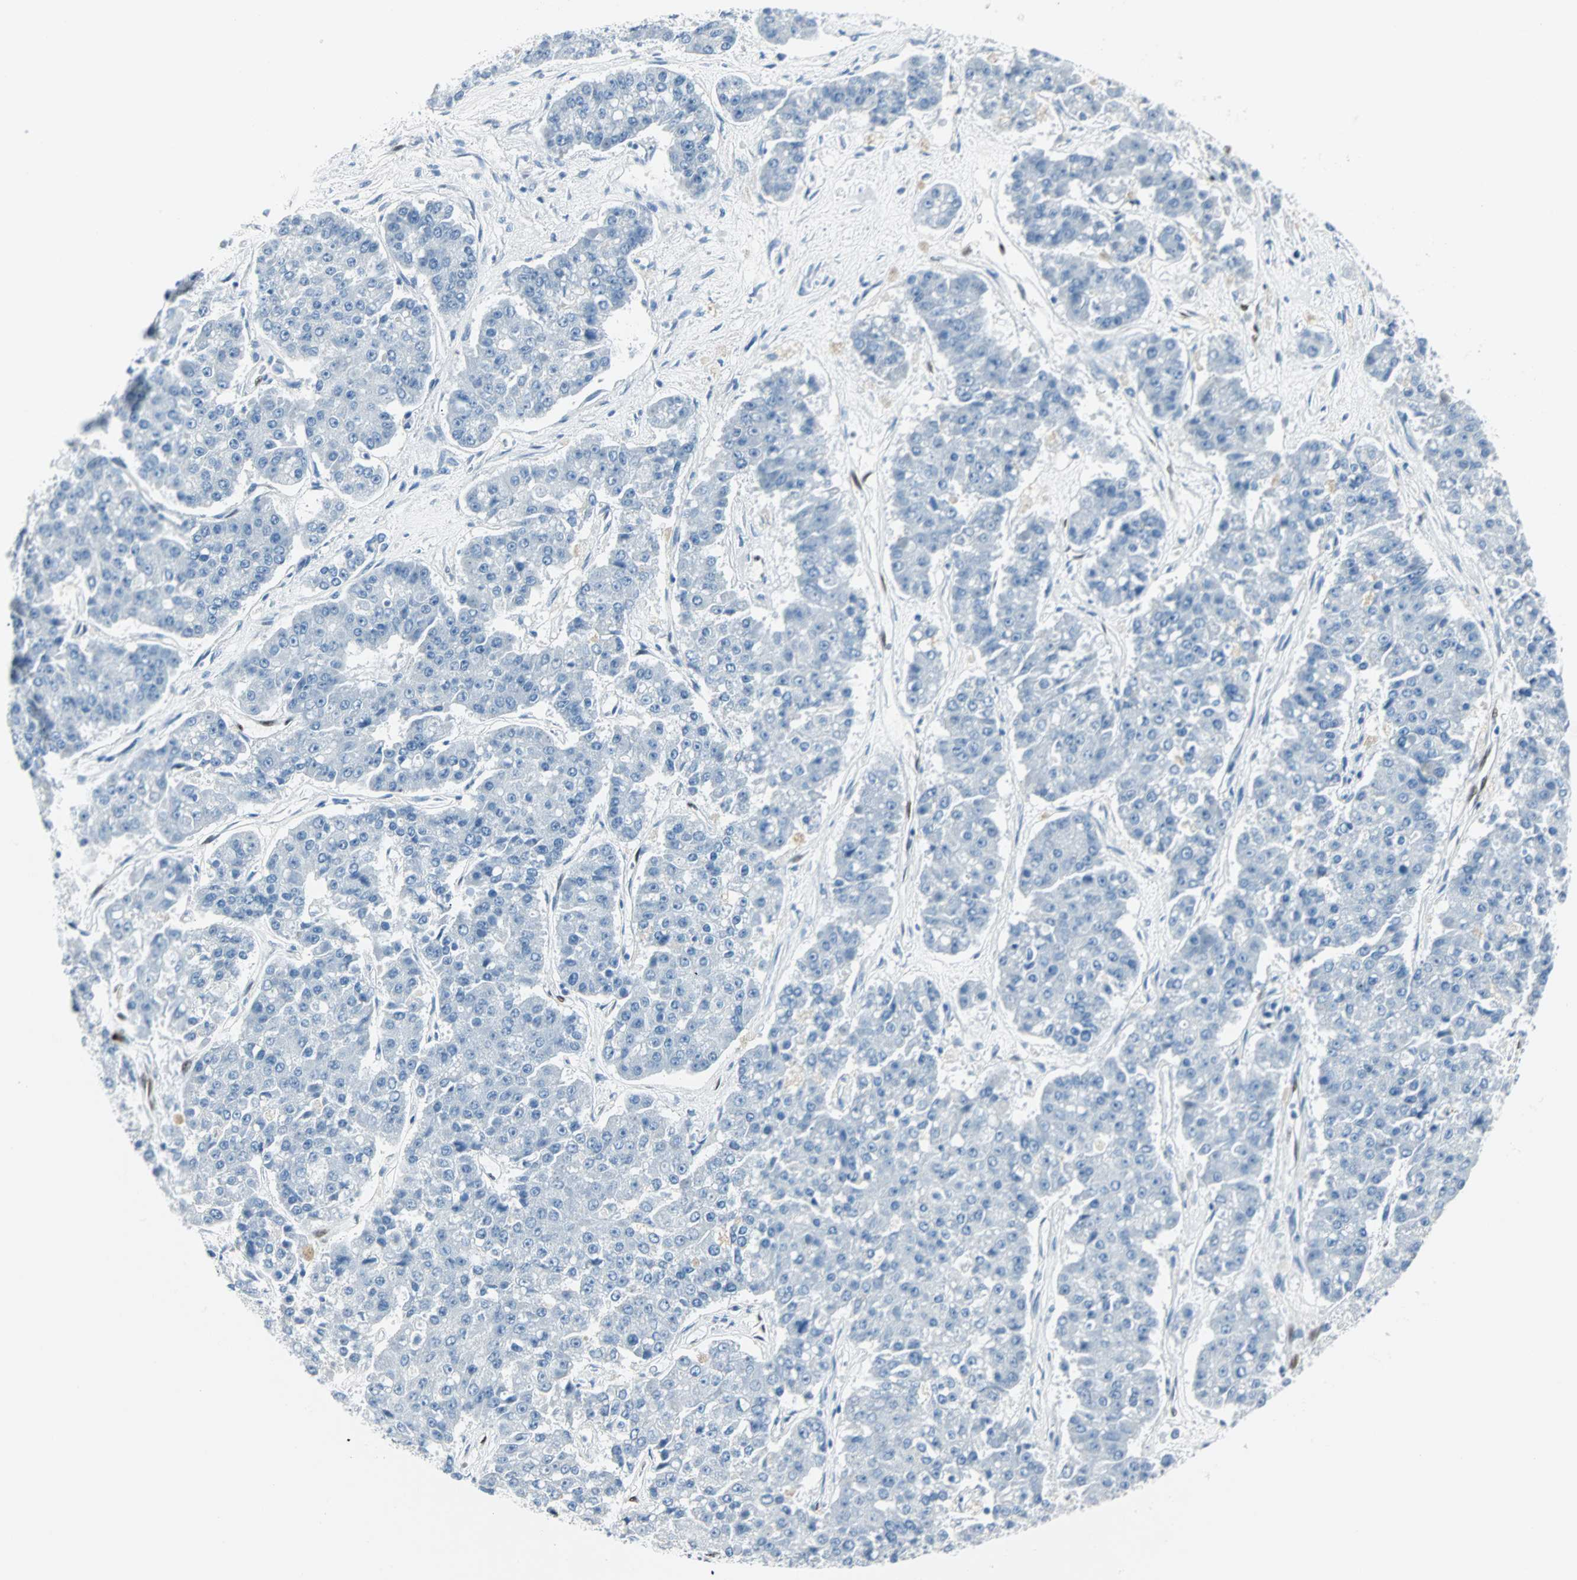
{"staining": {"intensity": "negative", "quantity": "none", "location": "none"}, "tissue": "pancreatic cancer", "cell_type": "Tumor cells", "image_type": "cancer", "snomed": [{"axis": "morphology", "description": "Adenocarcinoma, NOS"}, {"axis": "topography", "description": "Pancreas"}], "caption": "The IHC image has no significant staining in tumor cells of pancreatic cancer (adenocarcinoma) tissue.", "gene": "IL33", "patient": {"sex": "male", "age": 50}}